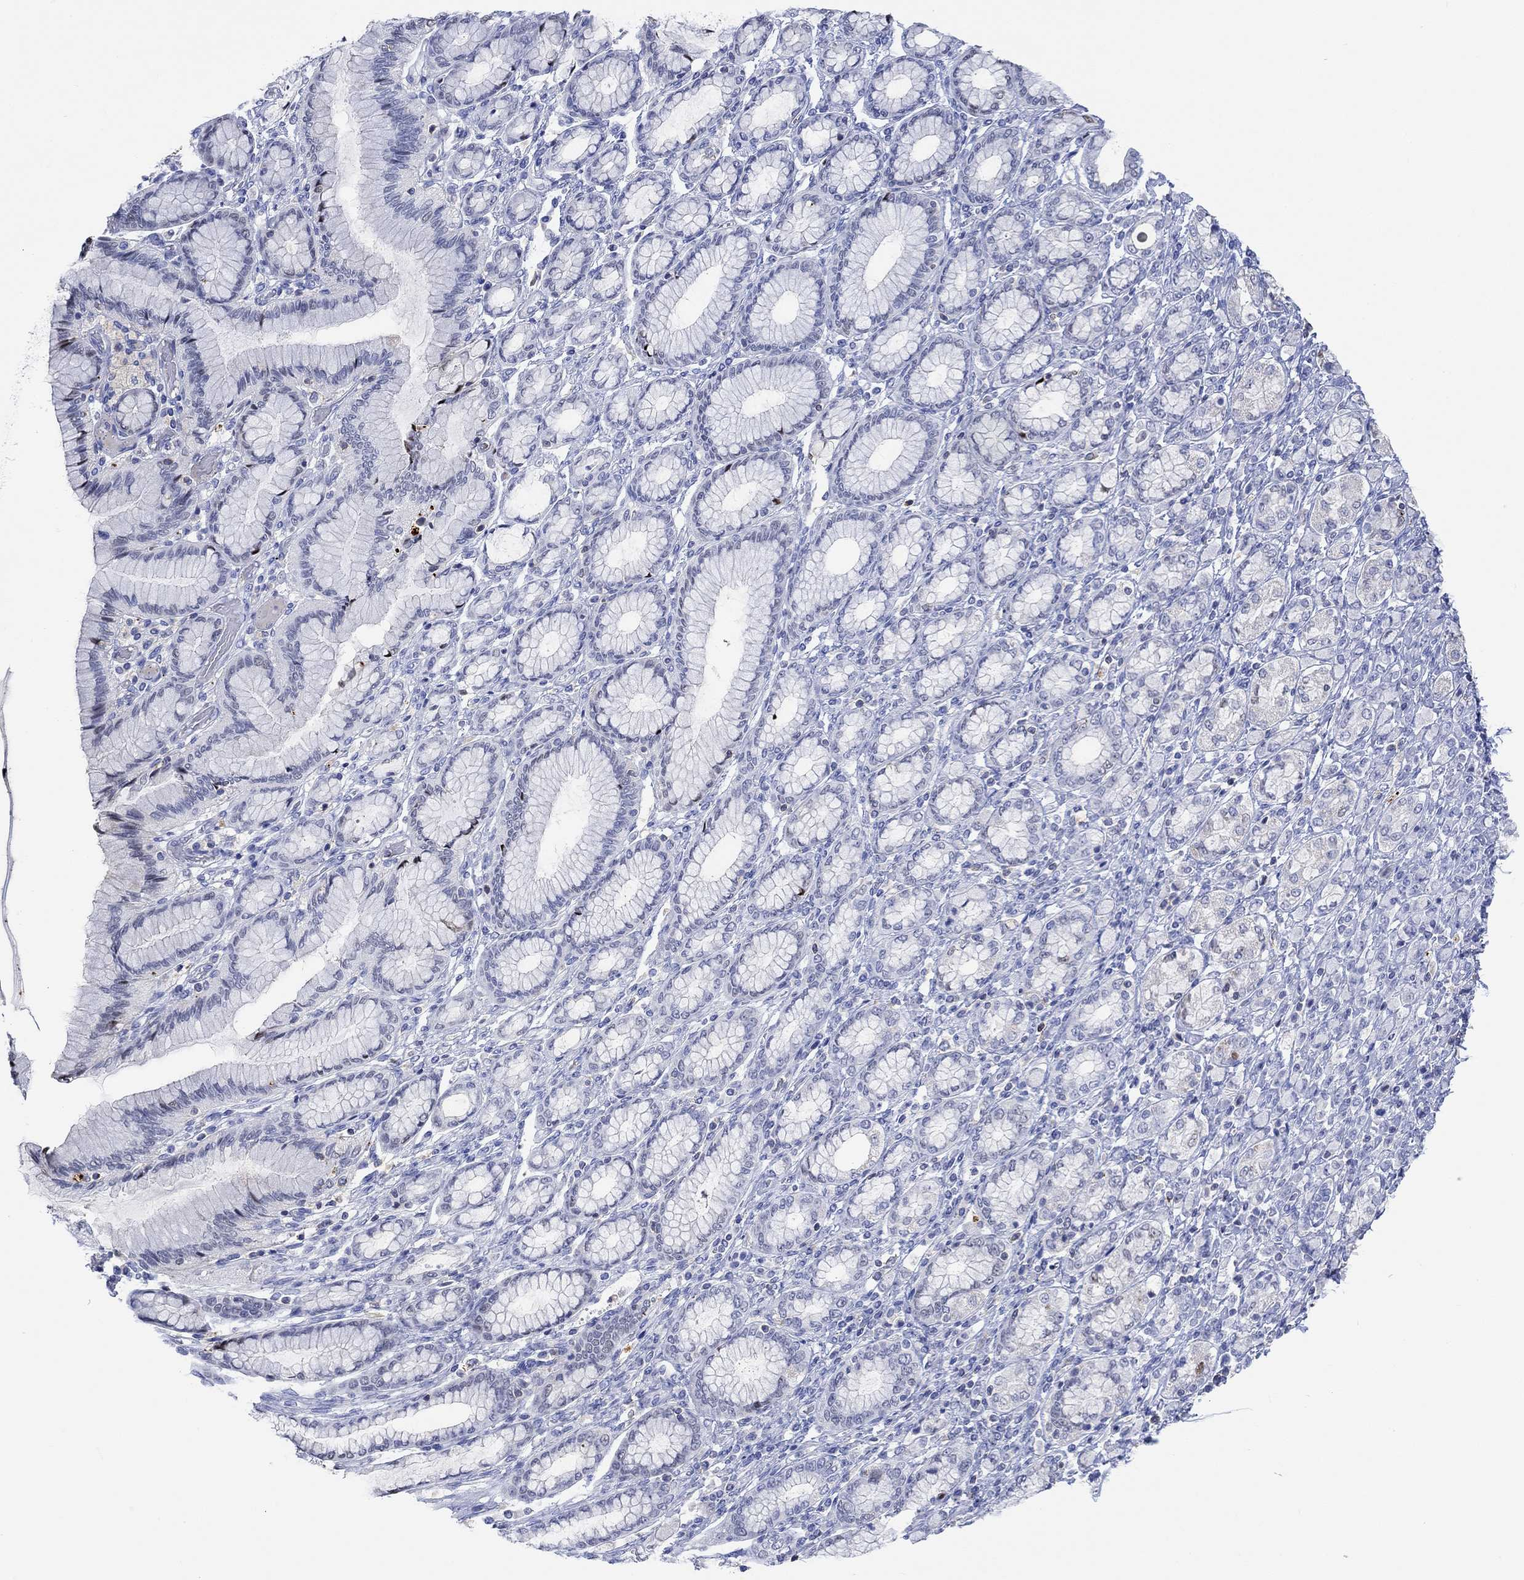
{"staining": {"intensity": "negative", "quantity": "none", "location": "none"}, "tissue": "stomach cancer", "cell_type": "Tumor cells", "image_type": "cancer", "snomed": [{"axis": "morphology", "description": "Normal tissue, NOS"}, {"axis": "morphology", "description": "Adenocarcinoma, NOS"}, {"axis": "topography", "description": "Stomach"}], "caption": "The immunohistochemistry (IHC) image has no significant positivity in tumor cells of stomach cancer tissue.", "gene": "GCM1", "patient": {"sex": "female", "age": 79}}